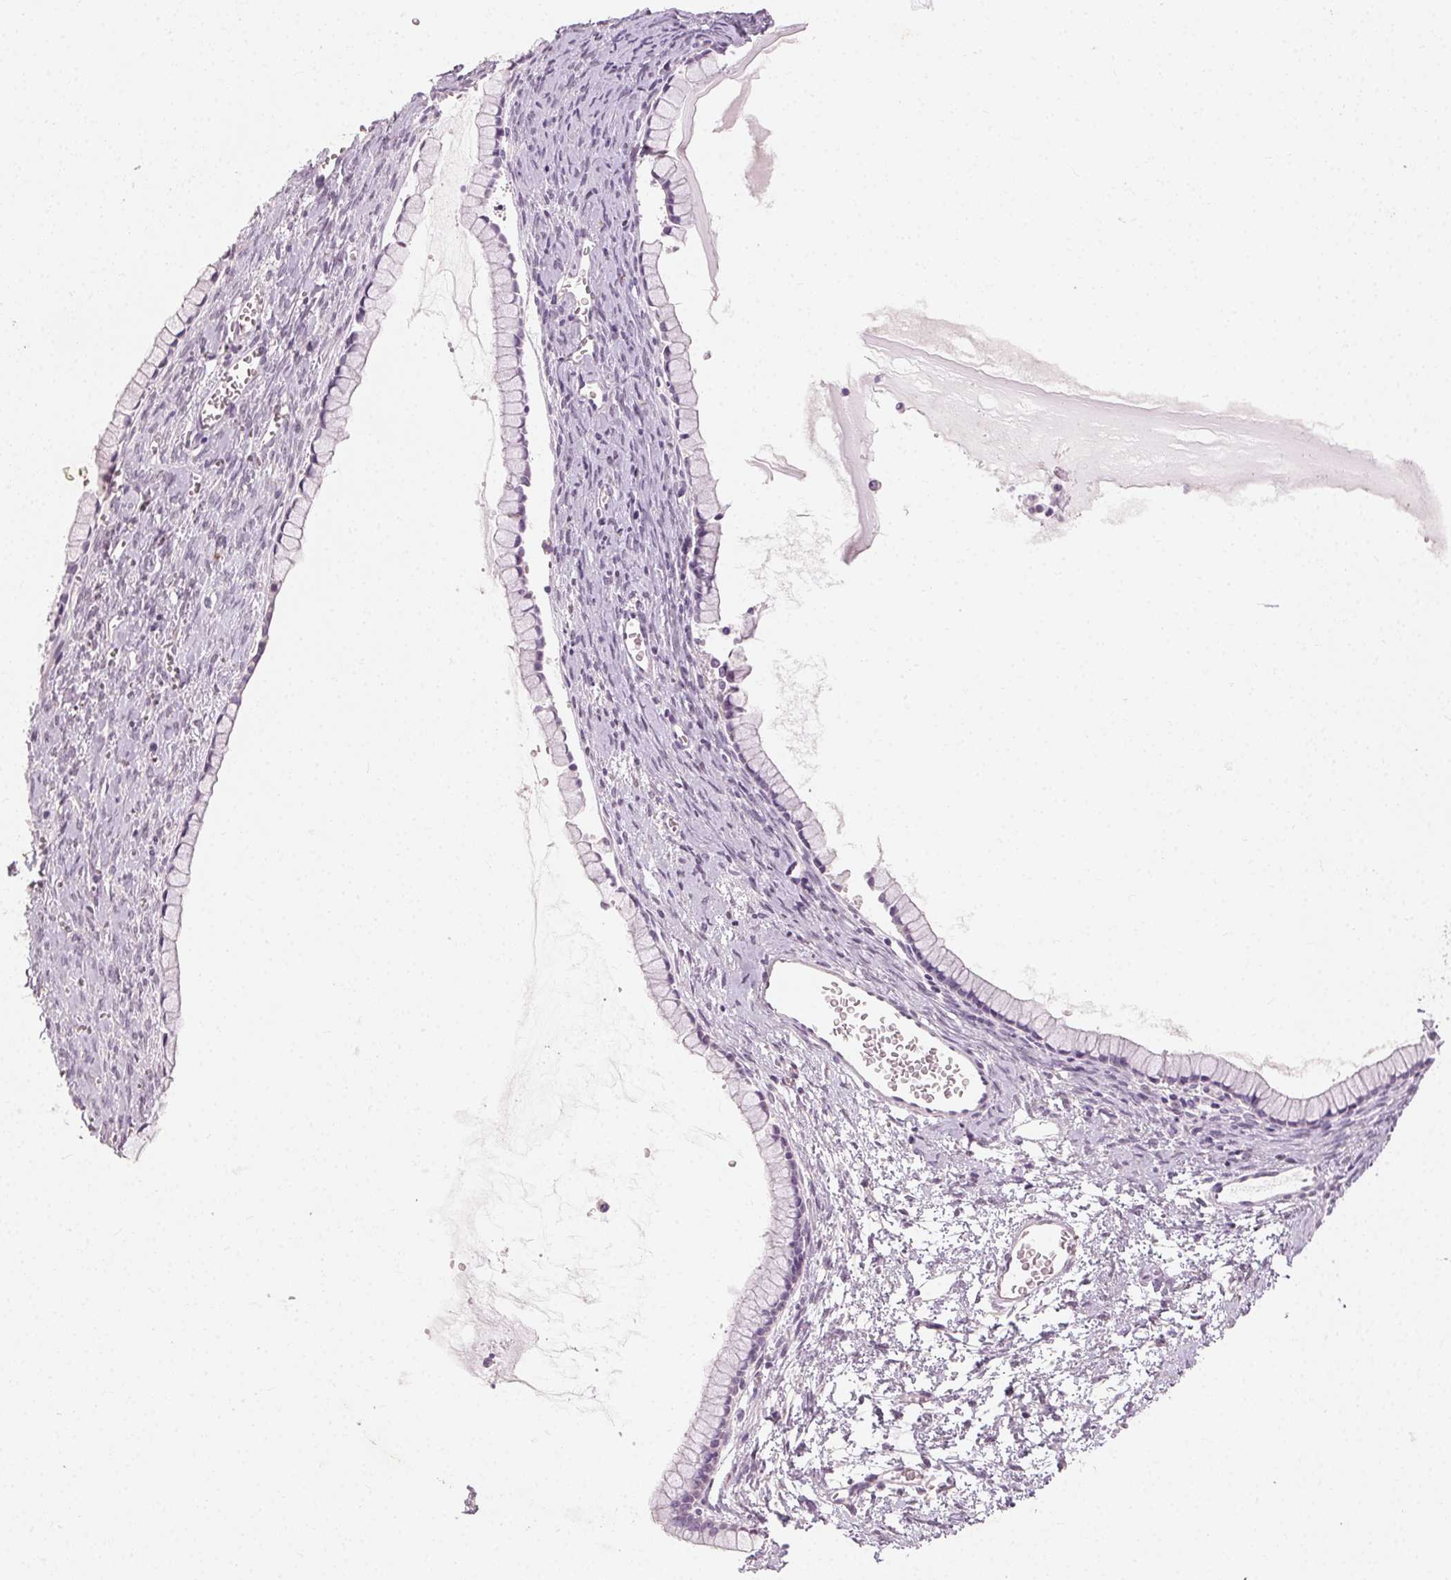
{"staining": {"intensity": "negative", "quantity": "none", "location": "none"}, "tissue": "ovarian cancer", "cell_type": "Tumor cells", "image_type": "cancer", "snomed": [{"axis": "morphology", "description": "Cystadenocarcinoma, mucinous, NOS"}, {"axis": "topography", "description": "Ovary"}], "caption": "This is an immunohistochemistry (IHC) photomicrograph of mucinous cystadenocarcinoma (ovarian). There is no expression in tumor cells.", "gene": "CLTRN", "patient": {"sex": "female", "age": 41}}